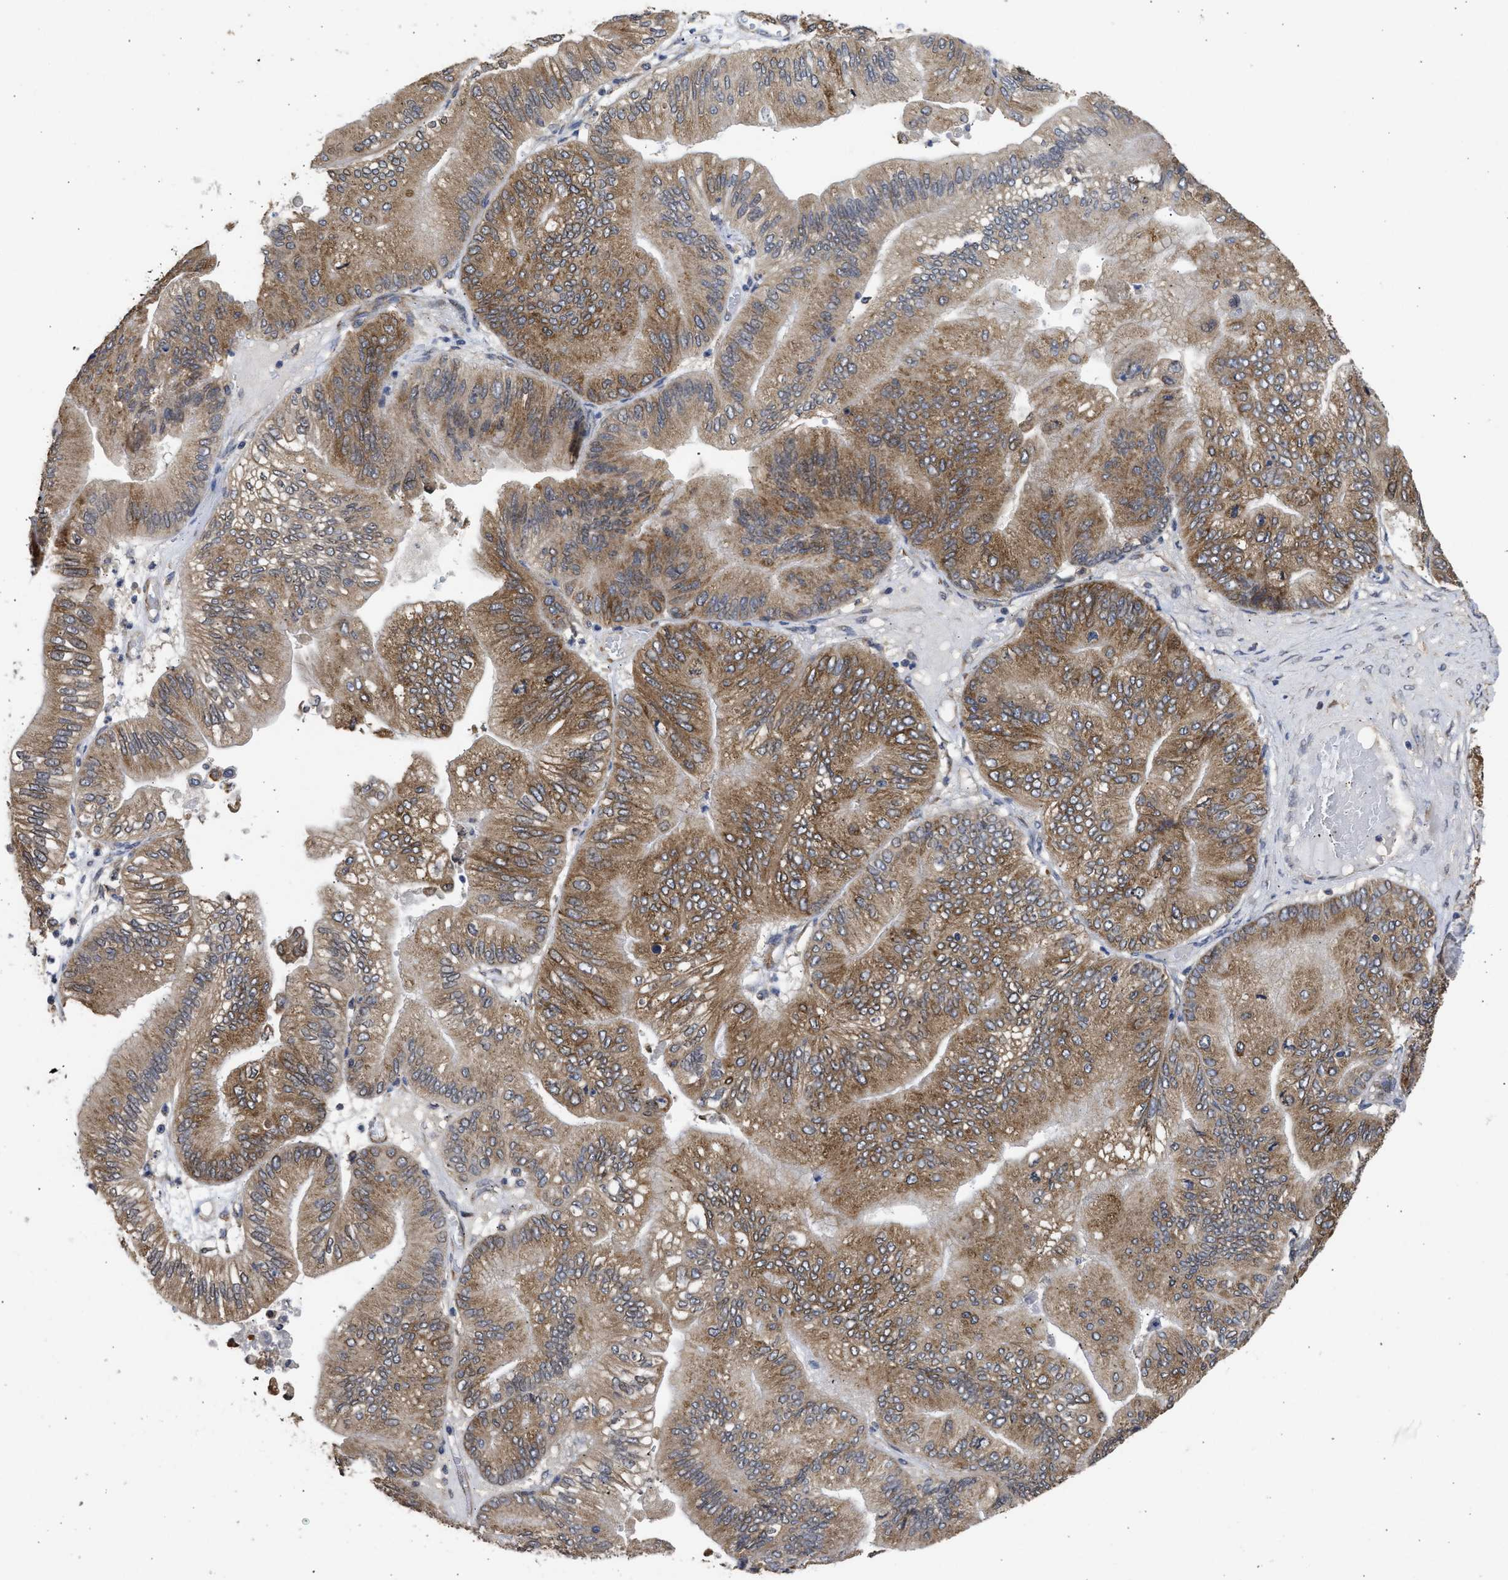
{"staining": {"intensity": "moderate", "quantity": ">75%", "location": "cytoplasmic/membranous"}, "tissue": "ovarian cancer", "cell_type": "Tumor cells", "image_type": "cancer", "snomed": [{"axis": "morphology", "description": "Cystadenocarcinoma, mucinous, NOS"}, {"axis": "topography", "description": "Ovary"}], "caption": "A medium amount of moderate cytoplasmic/membranous staining is identified in approximately >75% of tumor cells in ovarian cancer tissue.", "gene": "DNAJC1", "patient": {"sex": "female", "age": 61}}